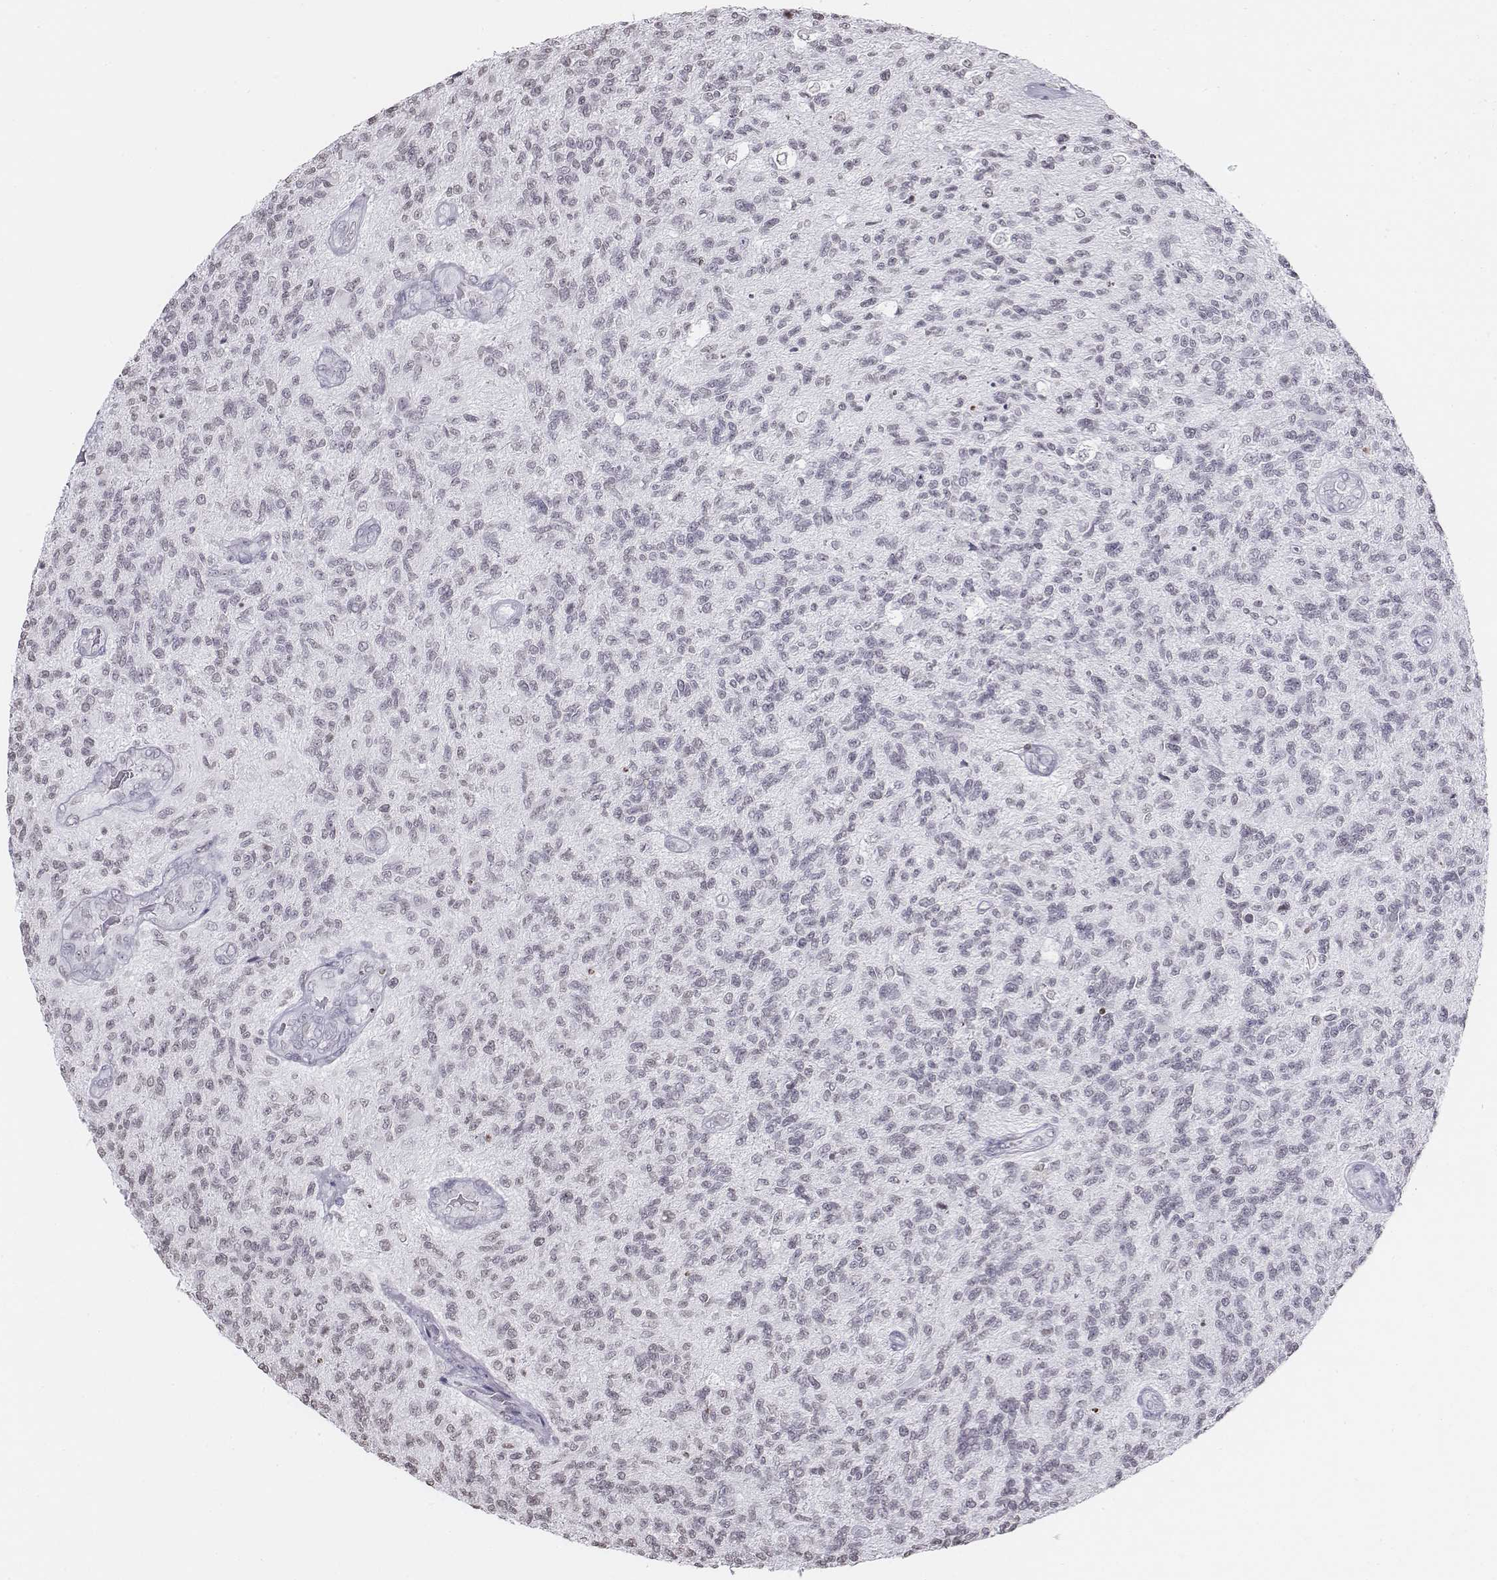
{"staining": {"intensity": "negative", "quantity": "none", "location": "none"}, "tissue": "glioma", "cell_type": "Tumor cells", "image_type": "cancer", "snomed": [{"axis": "morphology", "description": "Glioma, malignant, High grade"}, {"axis": "topography", "description": "Brain"}], "caption": "This is a micrograph of immunohistochemistry staining of malignant glioma (high-grade), which shows no positivity in tumor cells.", "gene": "BARHL1", "patient": {"sex": "male", "age": 56}}